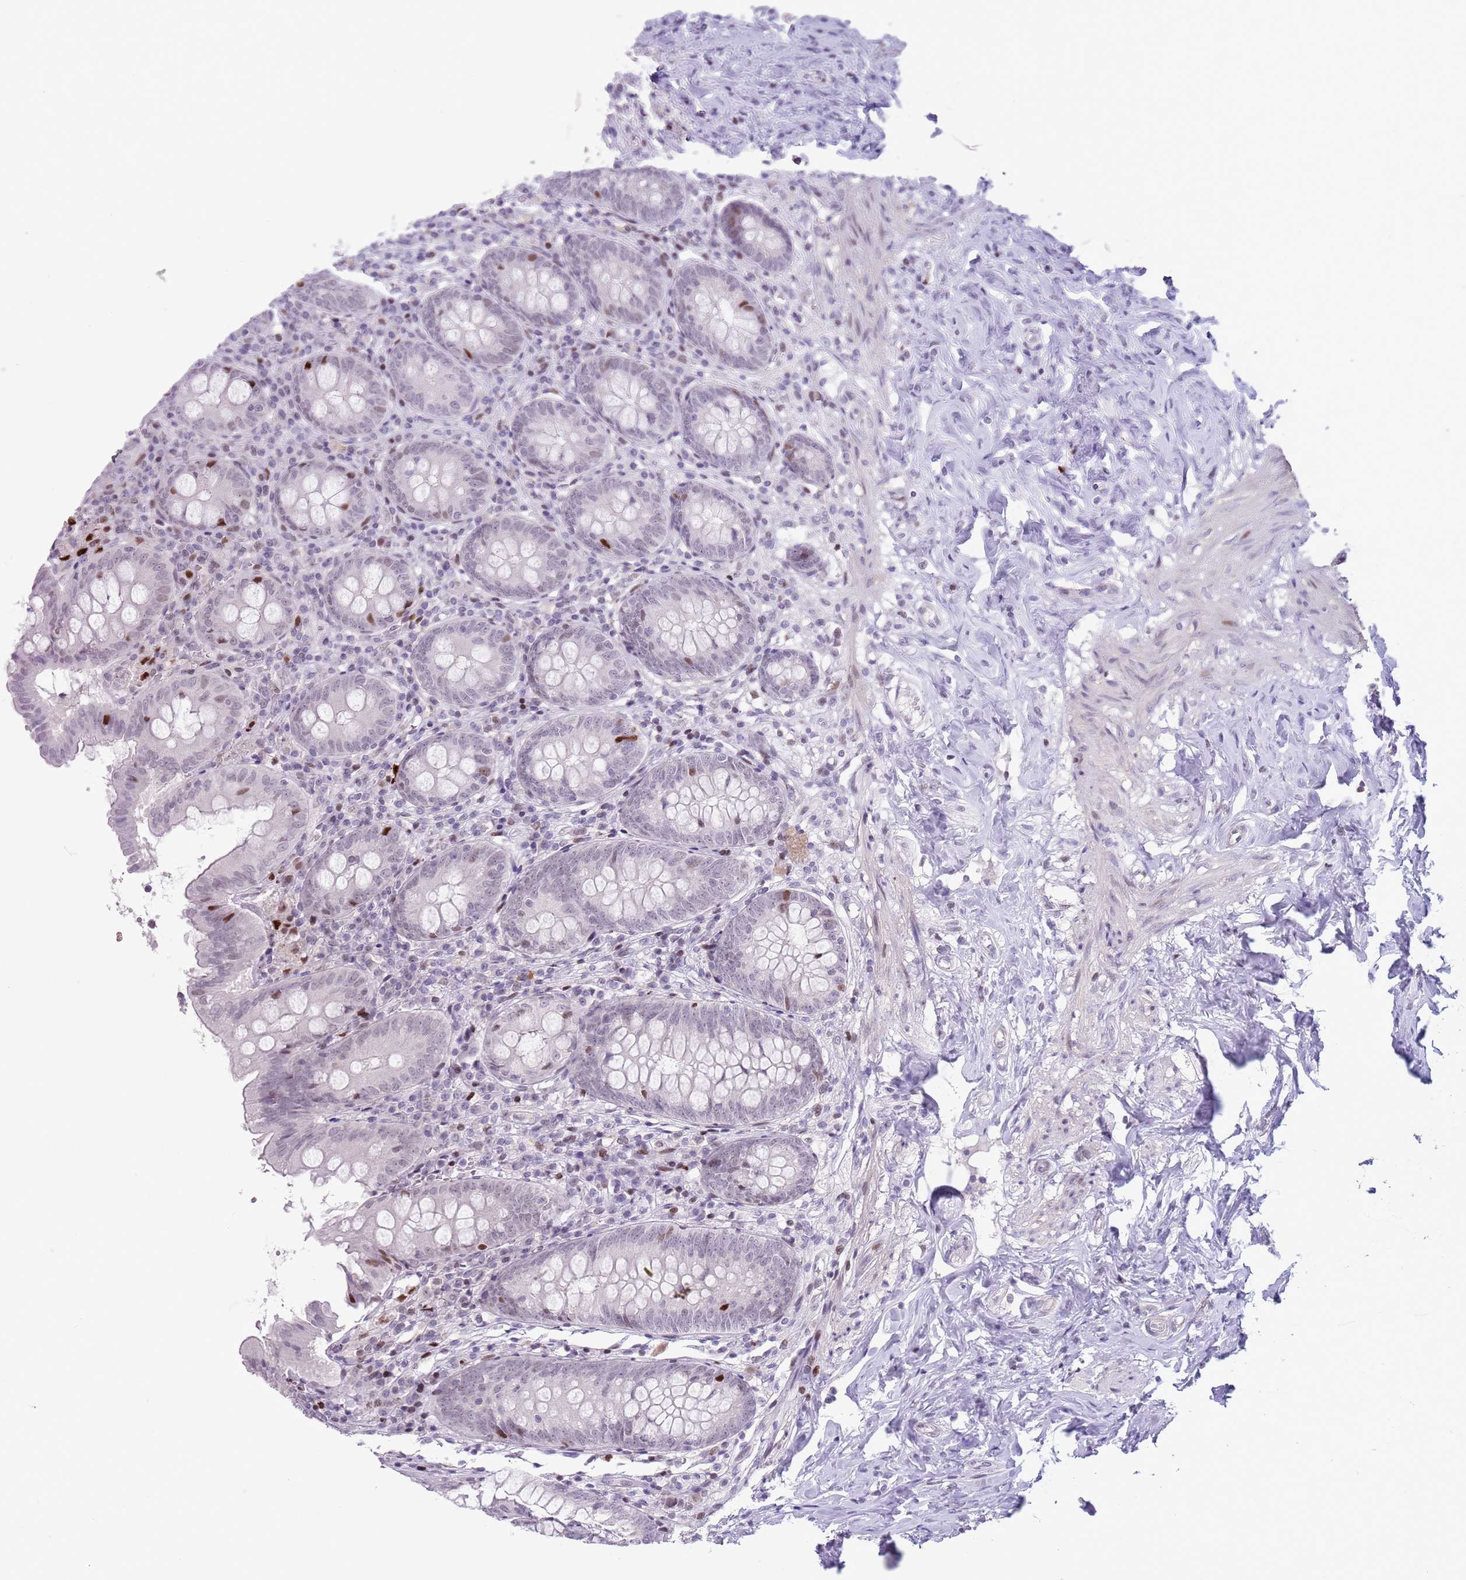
{"staining": {"intensity": "strong", "quantity": "25%-75%", "location": "nuclear"}, "tissue": "appendix", "cell_type": "Glandular cells", "image_type": "normal", "snomed": [{"axis": "morphology", "description": "Normal tissue, NOS"}, {"axis": "topography", "description": "Appendix"}], "caption": "Protein analysis of unremarkable appendix shows strong nuclear expression in about 25%-75% of glandular cells.", "gene": "MFSD10", "patient": {"sex": "female", "age": 54}}